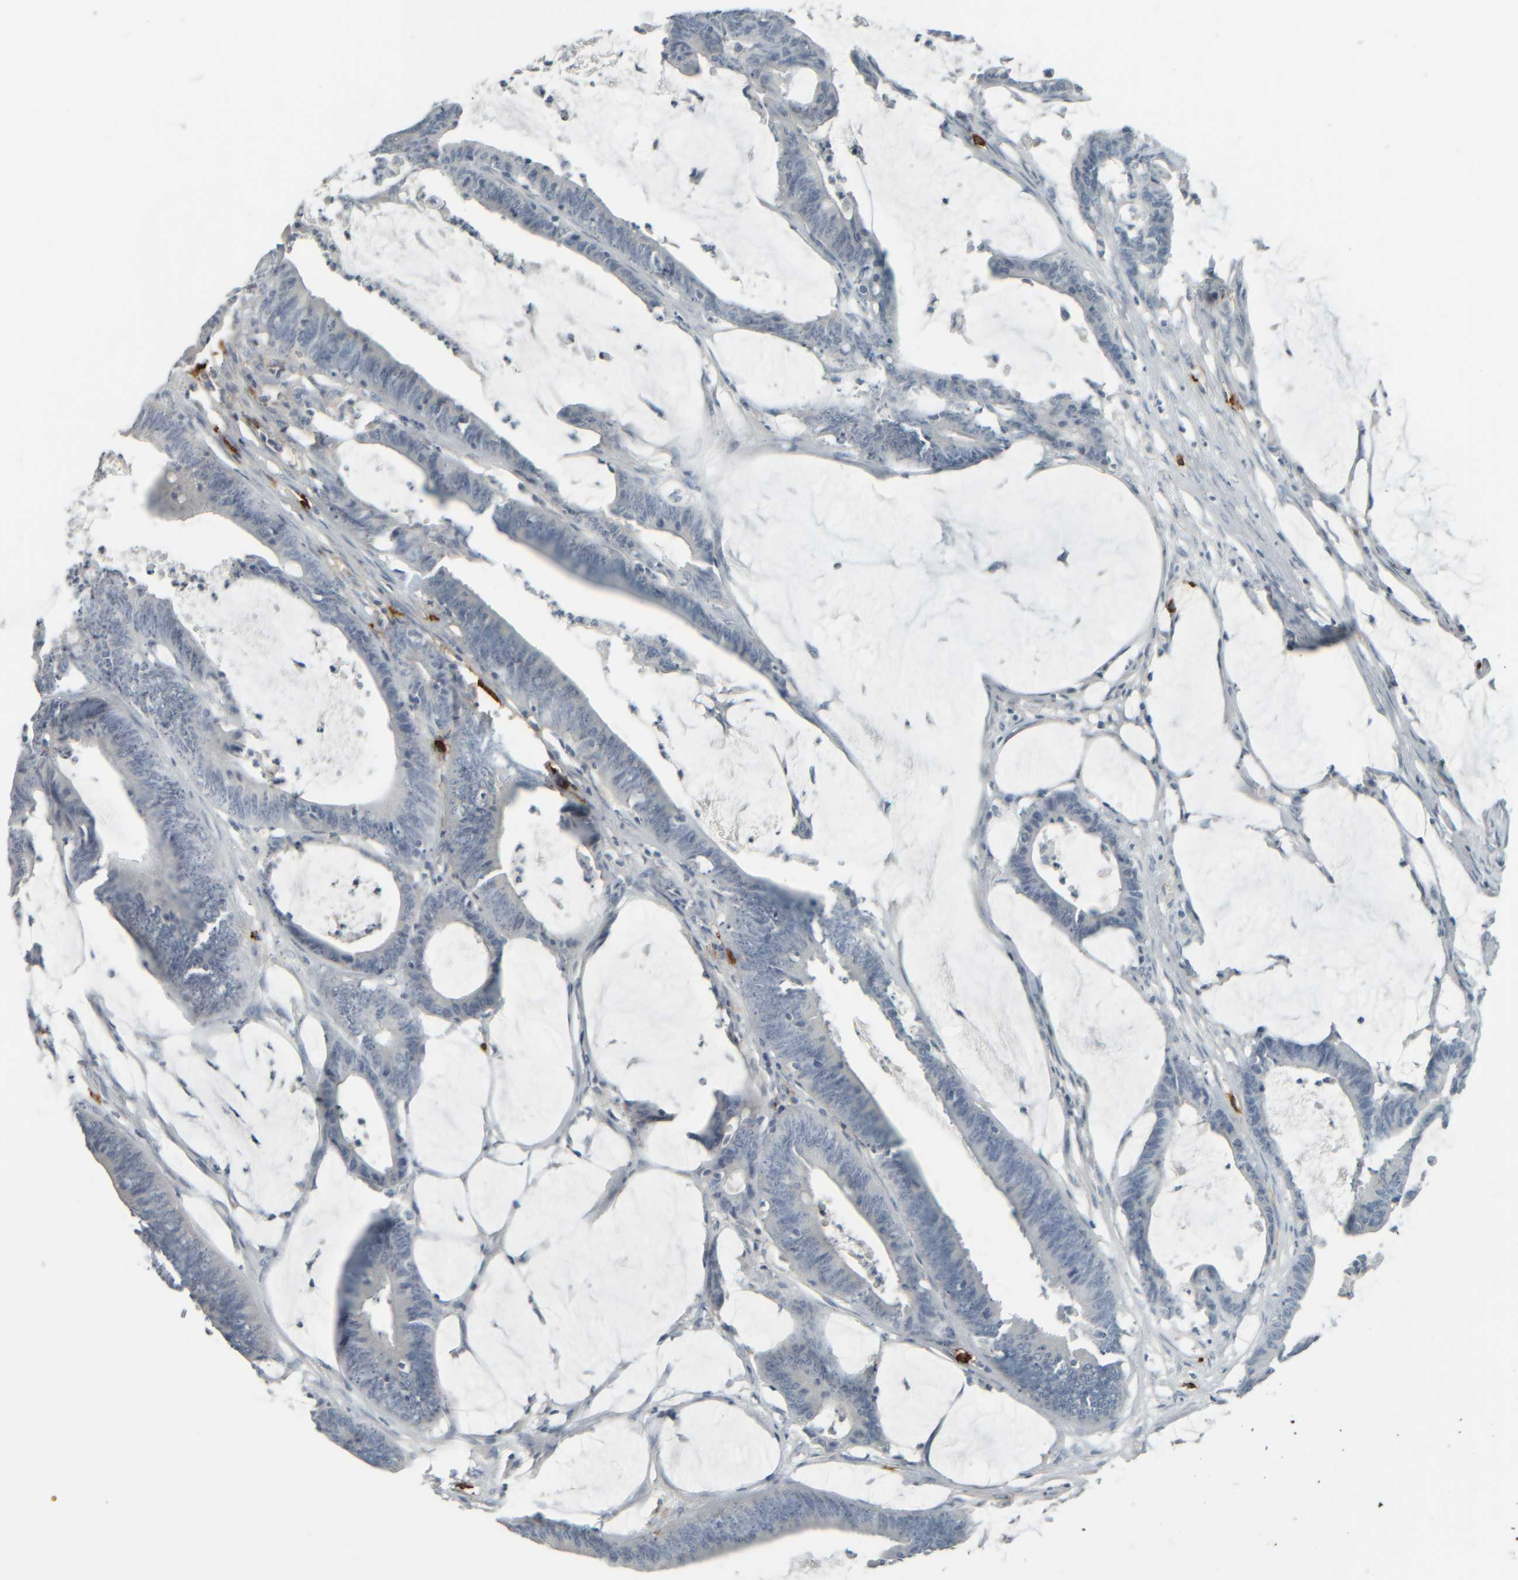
{"staining": {"intensity": "negative", "quantity": "none", "location": "none"}, "tissue": "colorectal cancer", "cell_type": "Tumor cells", "image_type": "cancer", "snomed": [{"axis": "morphology", "description": "Adenocarcinoma, NOS"}, {"axis": "topography", "description": "Rectum"}], "caption": "High magnification brightfield microscopy of colorectal adenocarcinoma stained with DAB (brown) and counterstained with hematoxylin (blue): tumor cells show no significant expression.", "gene": "TPSAB1", "patient": {"sex": "female", "age": 66}}